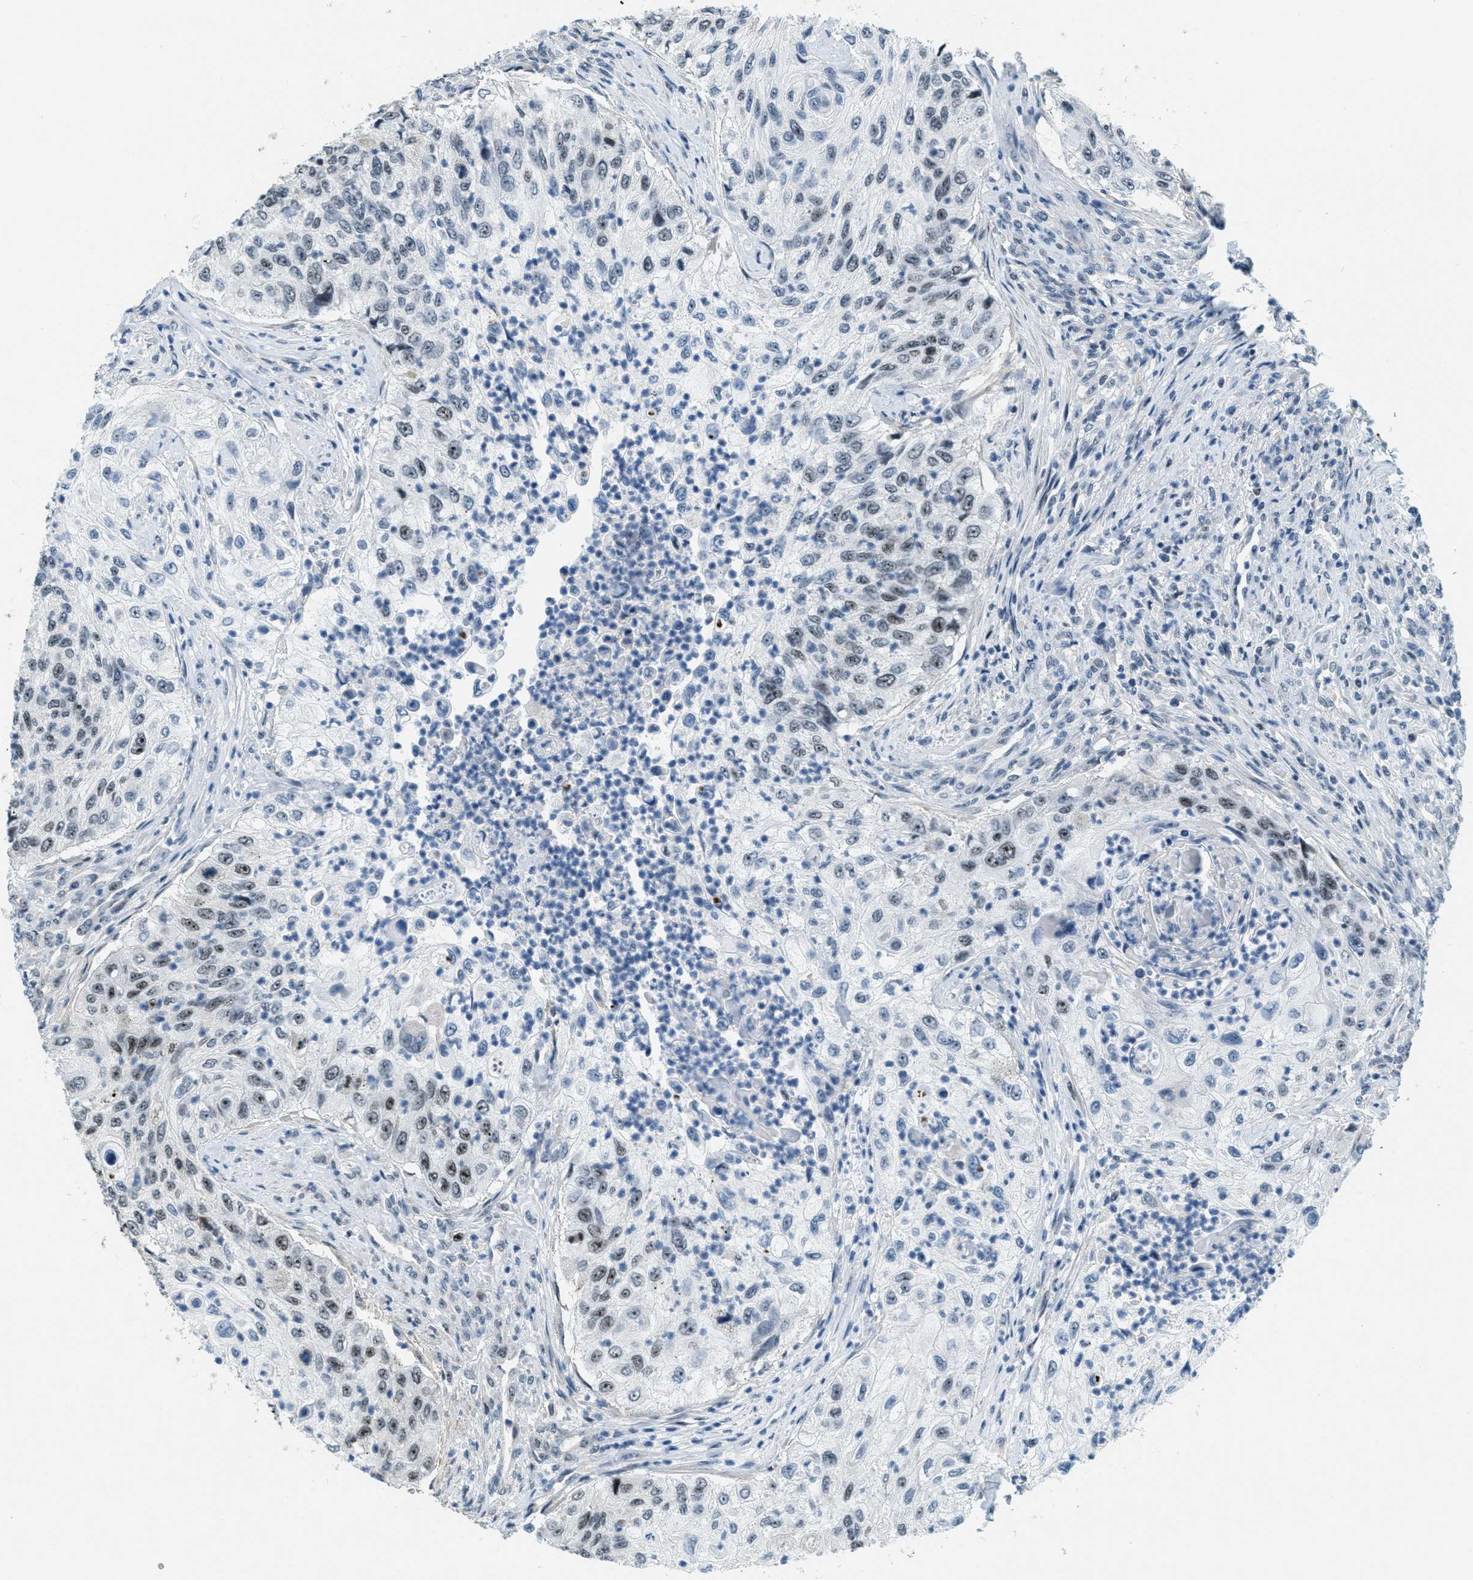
{"staining": {"intensity": "weak", "quantity": "25%-75%", "location": "nuclear"}, "tissue": "urothelial cancer", "cell_type": "Tumor cells", "image_type": "cancer", "snomed": [{"axis": "morphology", "description": "Urothelial carcinoma, High grade"}, {"axis": "topography", "description": "Urinary bladder"}], "caption": "The photomicrograph demonstrates immunohistochemical staining of high-grade urothelial carcinoma. There is weak nuclear staining is identified in approximately 25%-75% of tumor cells. The staining is performed using DAB (3,3'-diaminobenzidine) brown chromogen to label protein expression. The nuclei are counter-stained blue using hematoxylin.", "gene": "DDX47", "patient": {"sex": "female", "age": 60}}